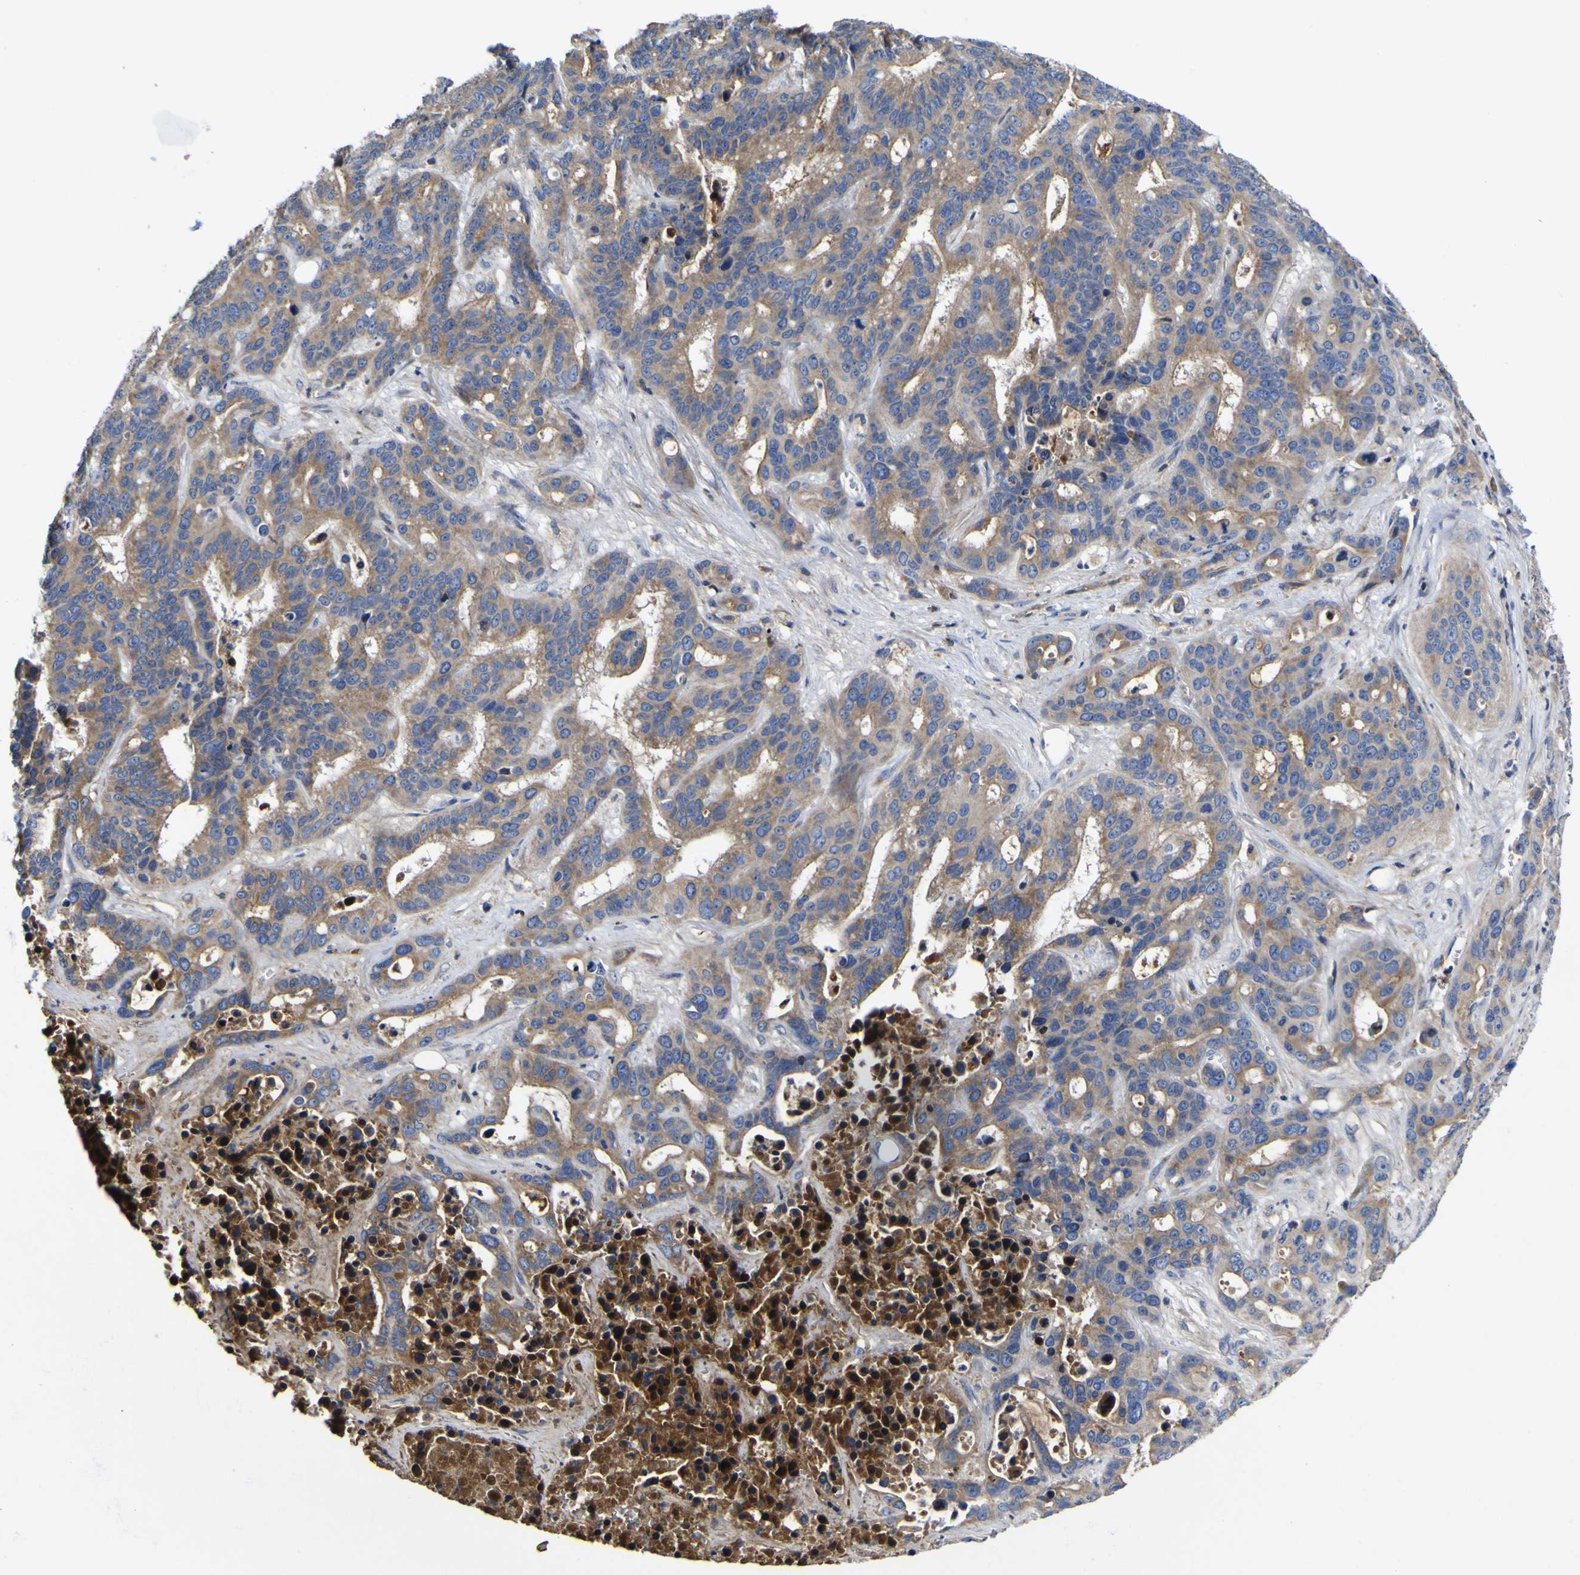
{"staining": {"intensity": "moderate", "quantity": ">75%", "location": "cytoplasmic/membranous"}, "tissue": "liver cancer", "cell_type": "Tumor cells", "image_type": "cancer", "snomed": [{"axis": "morphology", "description": "Cholangiocarcinoma"}, {"axis": "topography", "description": "Liver"}], "caption": "The micrograph displays a brown stain indicating the presence of a protein in the cytoplasmic/membranous of tumor cells in liver cholangiocarcinoma.", "gene": "CCDC90B", "patient": {"sex": "female", "age": 65}}